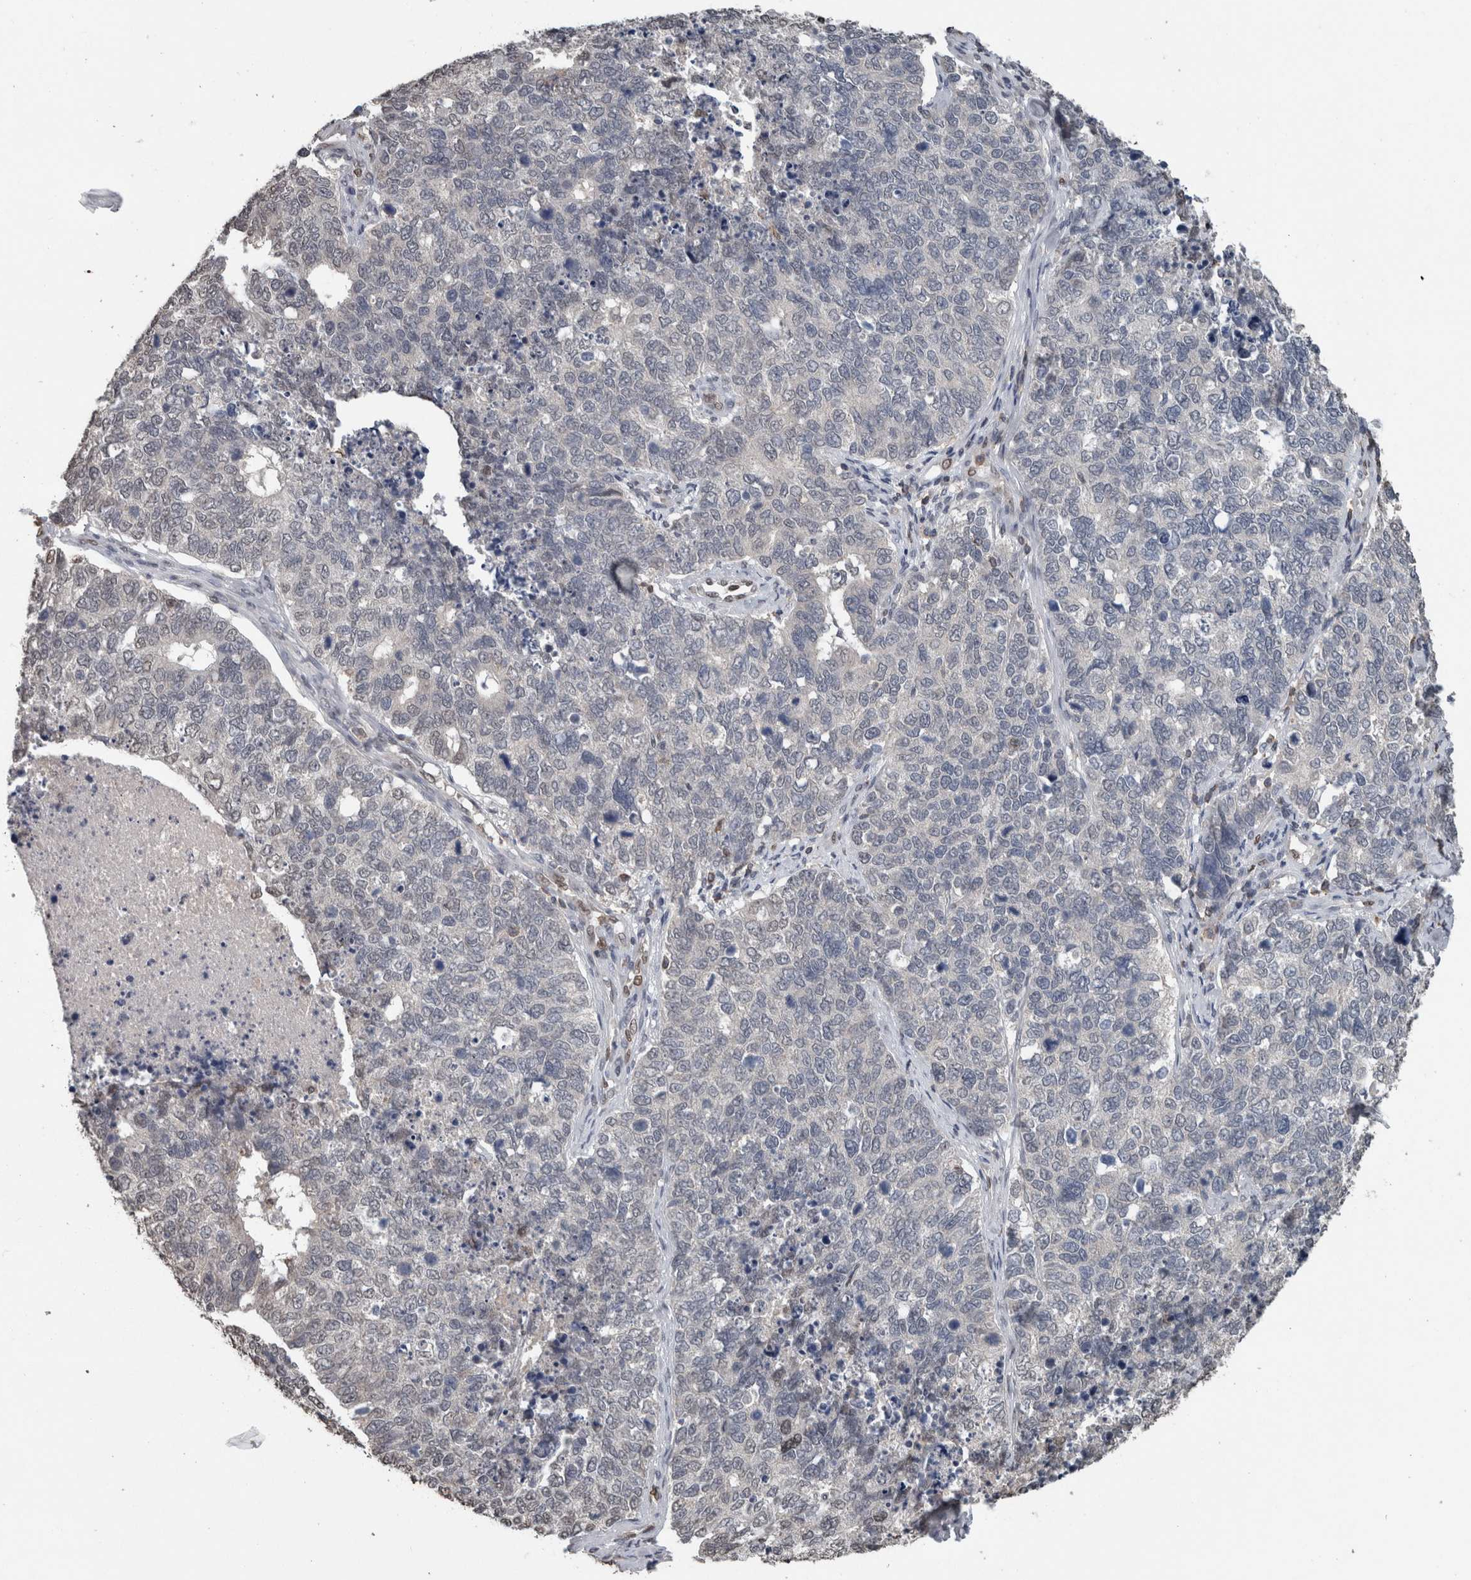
{"staining": {"intensity": "negative", "quantity": "none", "location": "none"}, "tissue": "cervical cancer", "cell_type": "Tumor cells", "image_type": "cancer", "snomed": [{"axis": "morphology", "description": "Squamous cell carcinoma, NOS"}, {"axis": "topography", "description": "Cervix"}], "caption": "A high-resolution micrograph shows immunohistochemistry (IHC) staining of cervical squamous cell carcinoma, which reveals no significant positivity in tumor cells. The staining is performed using DAB (3,3'-diaminobenzidine) brown chromogen with nuclei counter-stained in using hematoxylin.", "gene": "MAFF", "patient": {"sex": "female", "age": 63}}